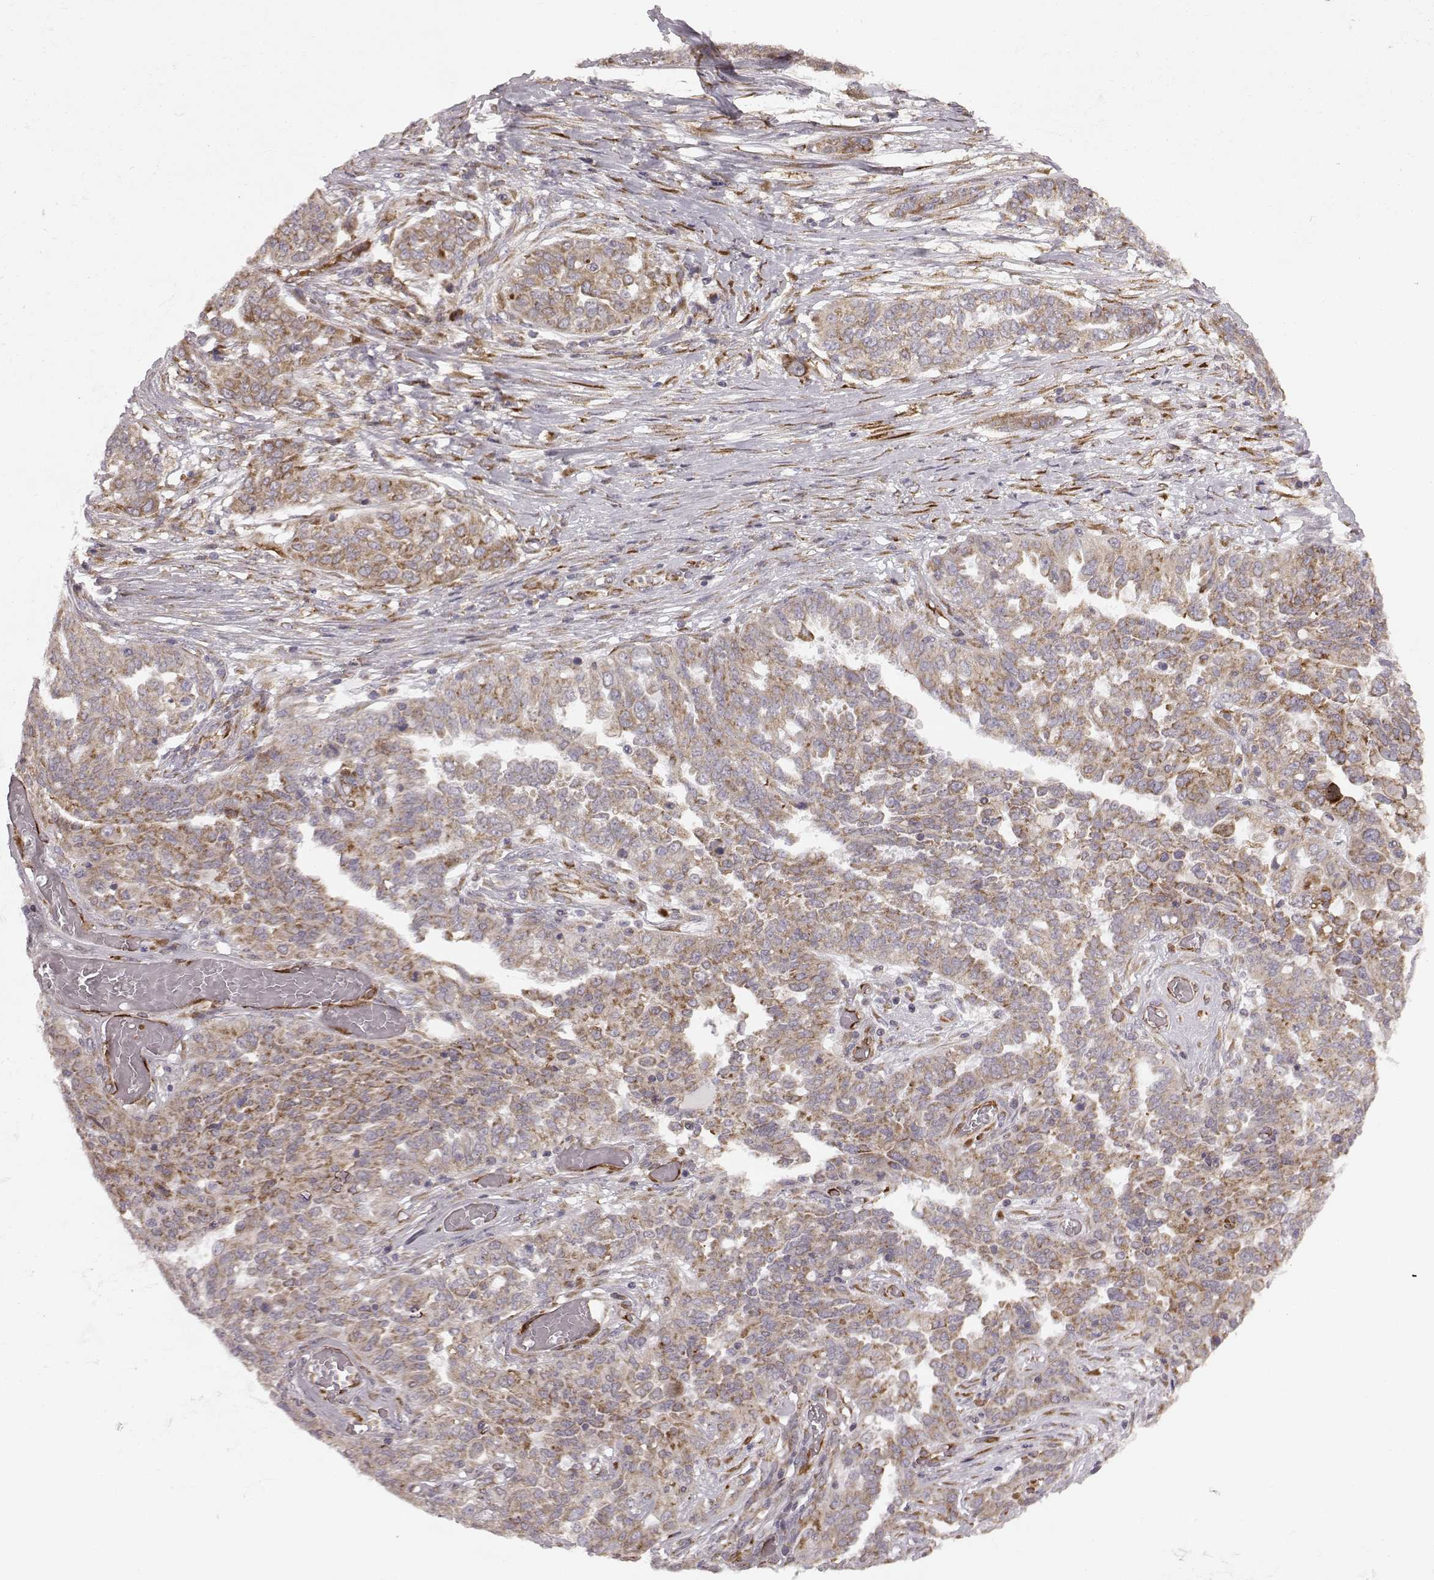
{"staining": {"intensity": "moderate", "quantity": "25%-75%", "location": "cytoplasmic/membranous"}, "tissue": "ovarian cancer", "cell_type": "Tumor cells", "image_type": "cancer", "snomed": [{"axis": "morphology", "description": "Cystadenocarcinoma, serous, NOS"}, {"axis": "topography", "description": "Ovary"}], "caption": "Immunohistochemical staining of human ovarian serous cystadenocarcinoma demonstrates medium levels of moderate cytoplasmic/membranous protein positivity in approximately 25%-75% of tumor cells. (IHC, brightfield microscopy, high magnification).", "gene": "TMEM14A", "patient": {"sex": "female", "age": 67}}